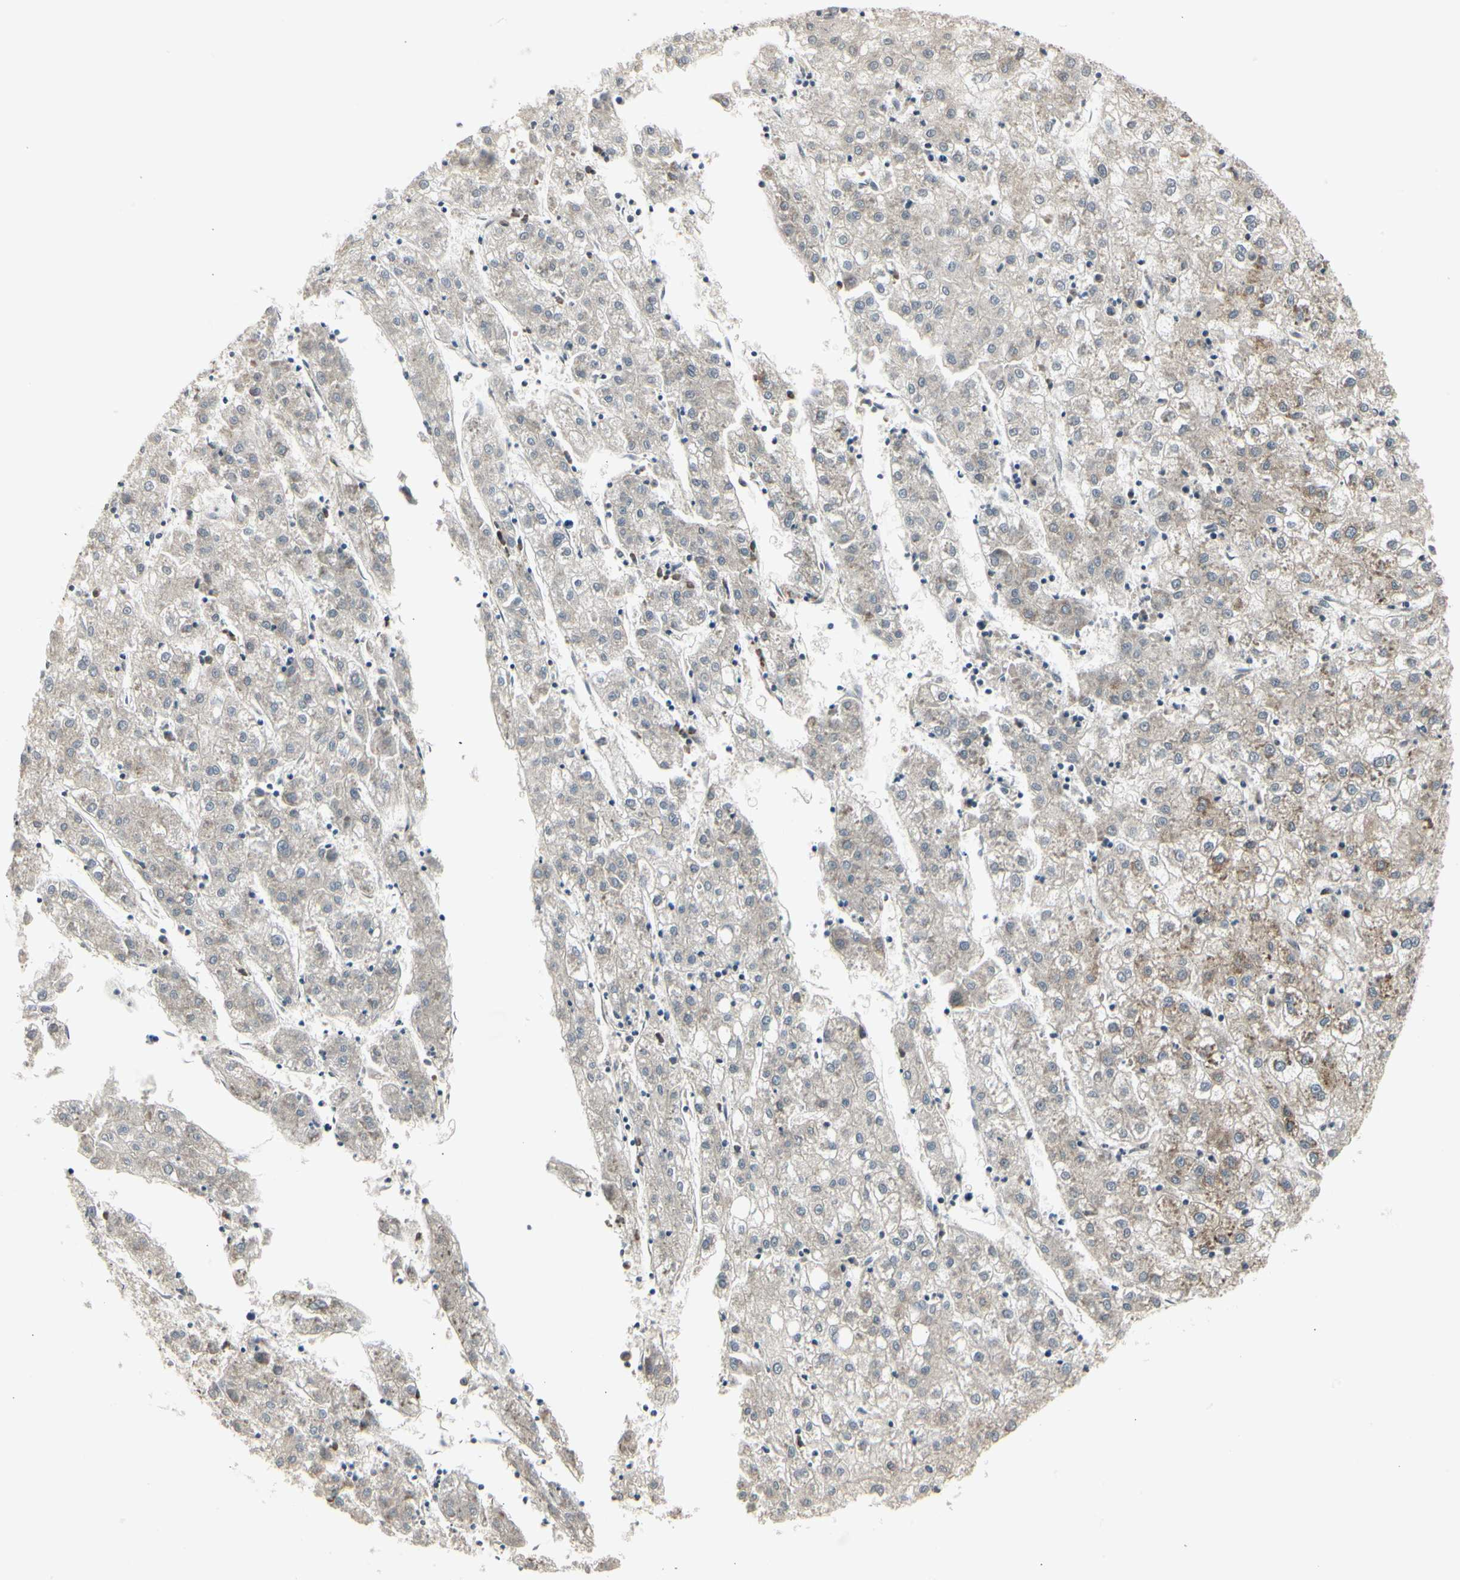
{"staining": {"intensity": "moderate", "quantity": "<25%", "location": "cytoplasmic/membranous"}, "tissue": "liver cancer", "cell_type": "Tumor cells", "image_type": "cancer", "snomed": [{"axis": "morphology", "description": "Carcinoma, Hepatocellular, NOS"}, {"axis": "topography", "description": "Liver"}], "caption": "Protein expression analysis of liver cancer reveals moderate cytoplasmic/membranous expression in about <25% of tumor cells. Ihc stains the protein in brown and the nuclei are stained blue.", "gene": "FOXJ2", "patient": {"sex": "male", "age": 72}}